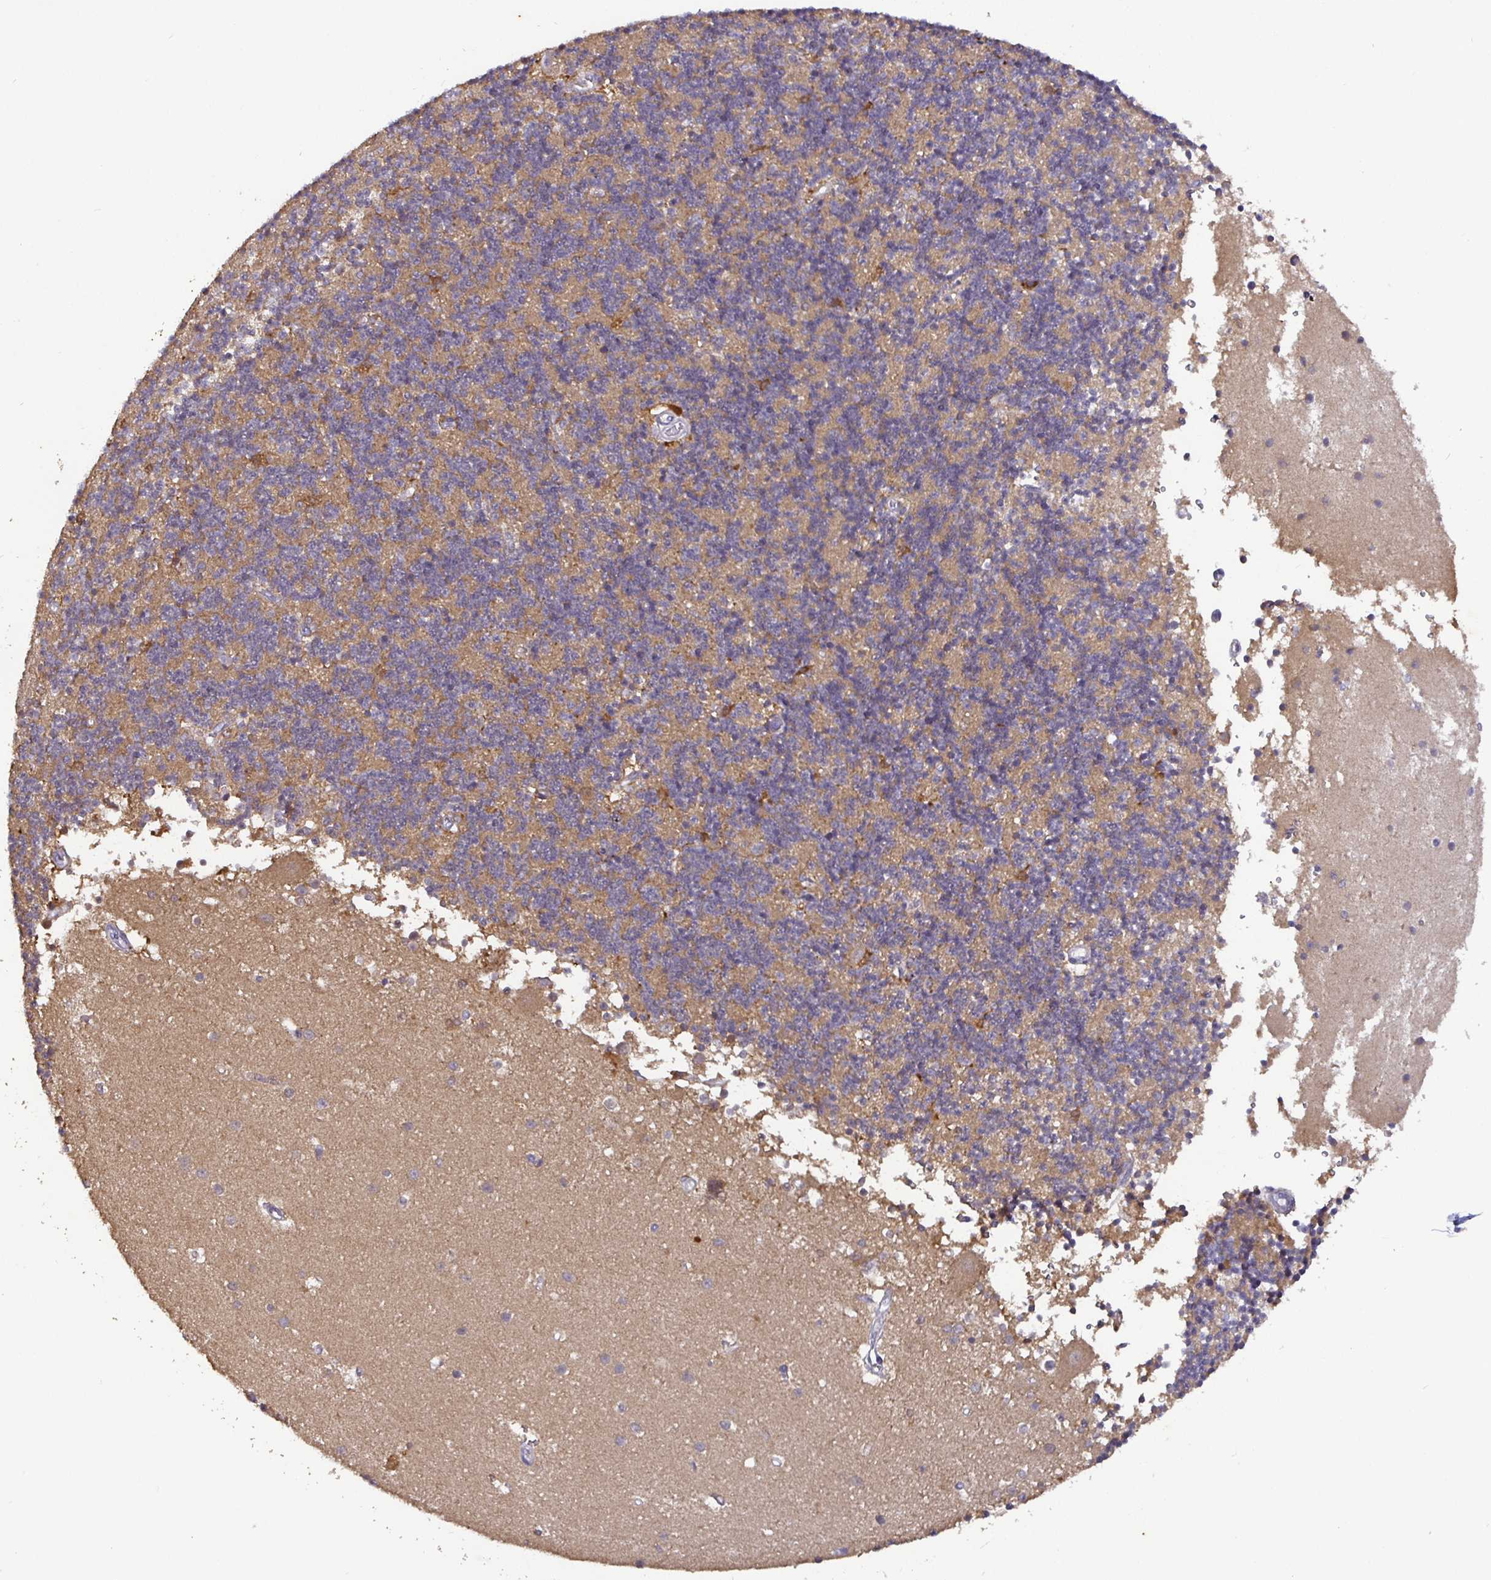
{"staining": {"intensity": "moderate", "quantity": "25%-75%", "location": "cytoplasmic/membranous"}, "tissue": "cerebellum", "cell_type": "Cells in granular layer", "image_type": "normal", "snomed": [{"axis": "morphology", "description": "Normal tissue, NOS"}, {"axis": "topography", "description": "Cerebellum"}], "caption": "Brown immunohistochemical staining in unremarkable human cerebellum displays moderate cytoplasmic/membranous staining in approximately 25%-75% of cells in granular layer. Using DAB (3,3'-diaminobenzidine) (brown) and hematoxylin (blue) stains, captured at high magnification using brightfield microscopy.", "gene": "SHISA4", "patient": {"sex": "male", "age": 54}}